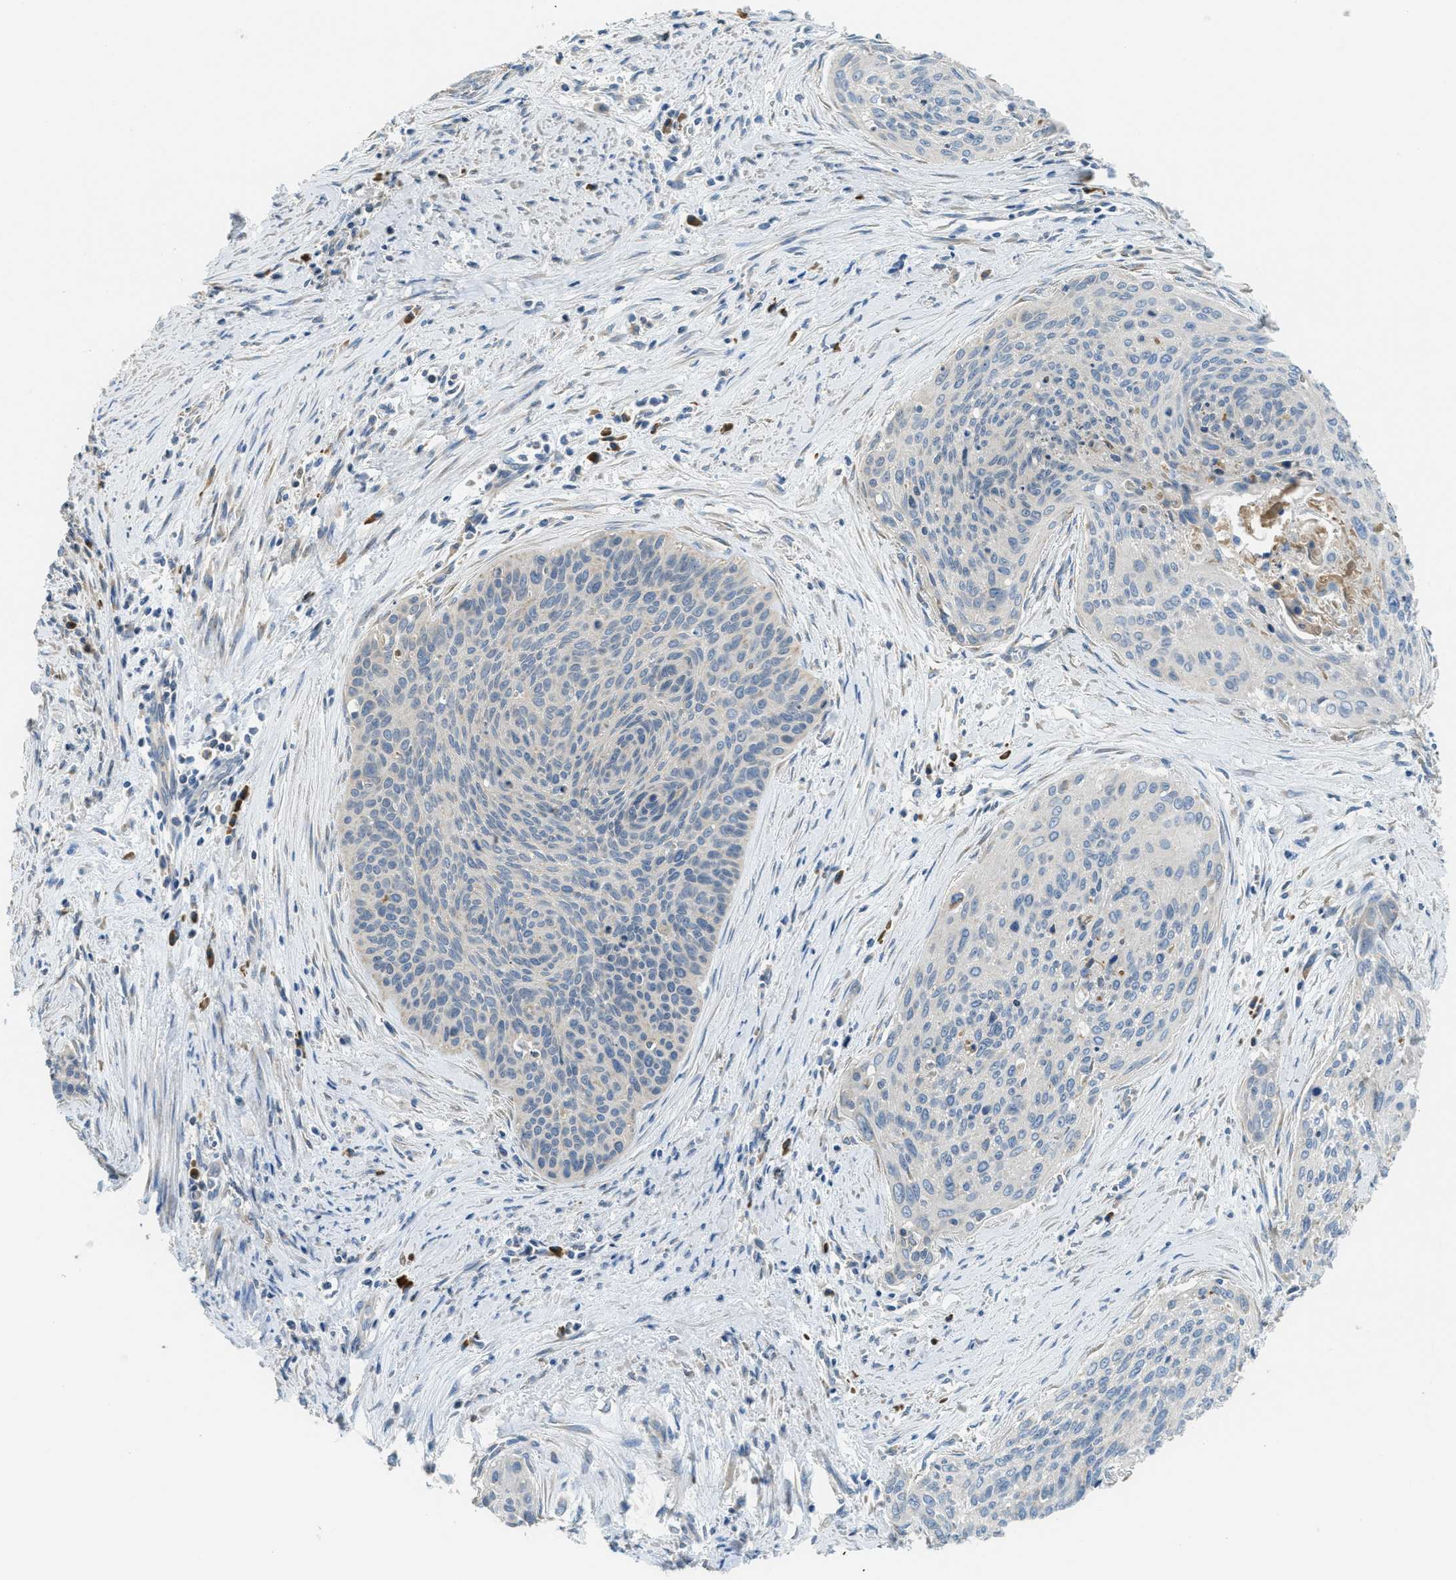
{"staining": {"intensity": "negative", "quantity": "none", "location": "none"}, "tissue": "cervical cancer", "cell_type": "Tumor cells", "image_type": "cancer", "snomed": [{"axis": "morphology", "description": "Squamous cell carcinoma, NOS"}, {"axis": "topography", "description": "Cervix"}], "caption": "IHC histopathology image of neoplastic tissue: squamous cell carcinoma (cervical) stained with DAB (3,3'-diaminobenzidine) shows no significant protein expression in tumor cells.", "gene": "SSR1", "patient": {"sex": "female", "age": 55}}